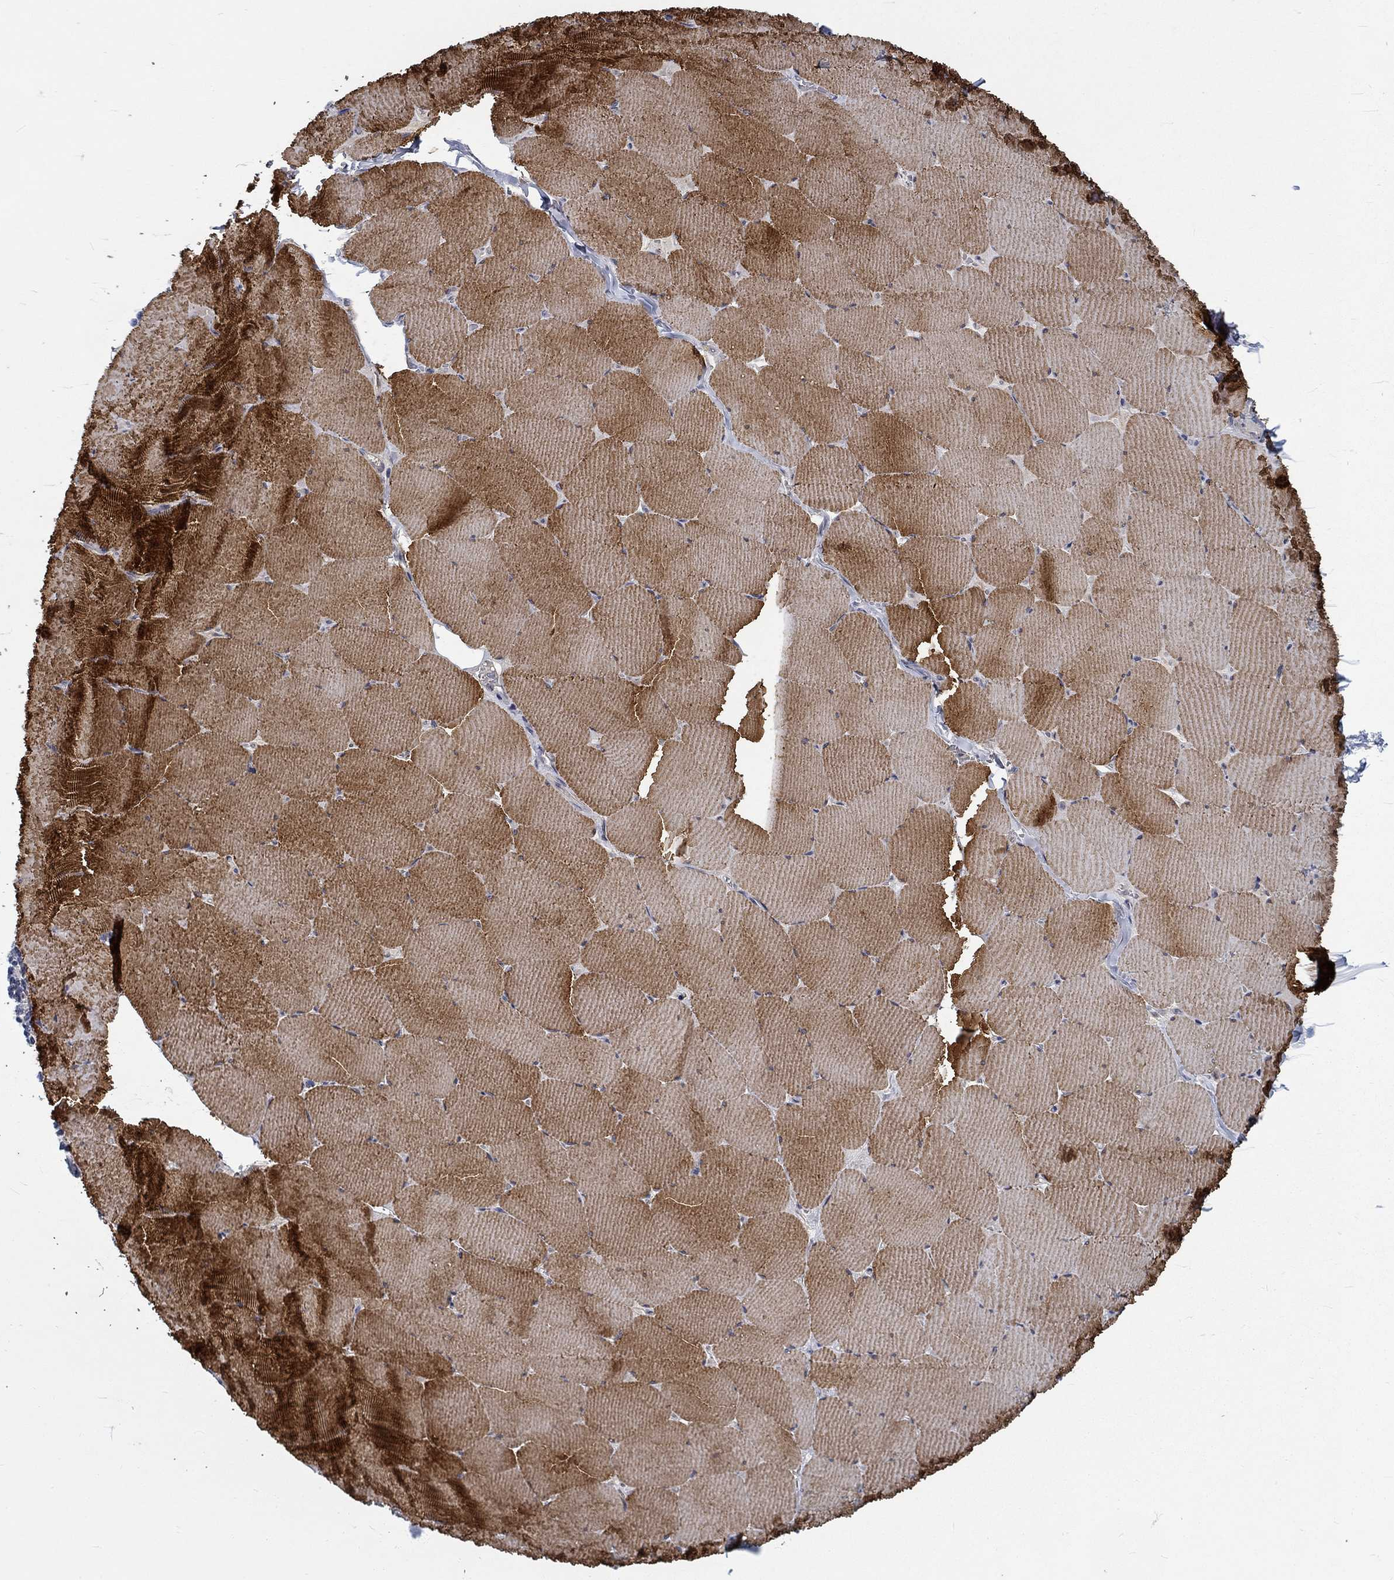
{"staining": {"intensity": "strong", "quantity": "25%-75%", "location": "cytoplasmic/membranous"}, "tissue": "skeletal muscle", "cell_type": "Myocytes", "image_type": "normal", "snomed": [{"axis": "morphology", "description": "Normal tissue, NOS"}, {"axis": "morphology", "description": "Malignant melanoma, Metastatic site"}, {"axis": "topography", "description": "Skeletal muscle"}], "caption": "Strong cytoplasmic/membranous positivity for a protein is seen in about 25%-75% of myocytes of unremarkable skeletal muscle using immunohistochemistry.", "gene": "MYBPC1", "patient": {"sex": "male", "age": 50}}